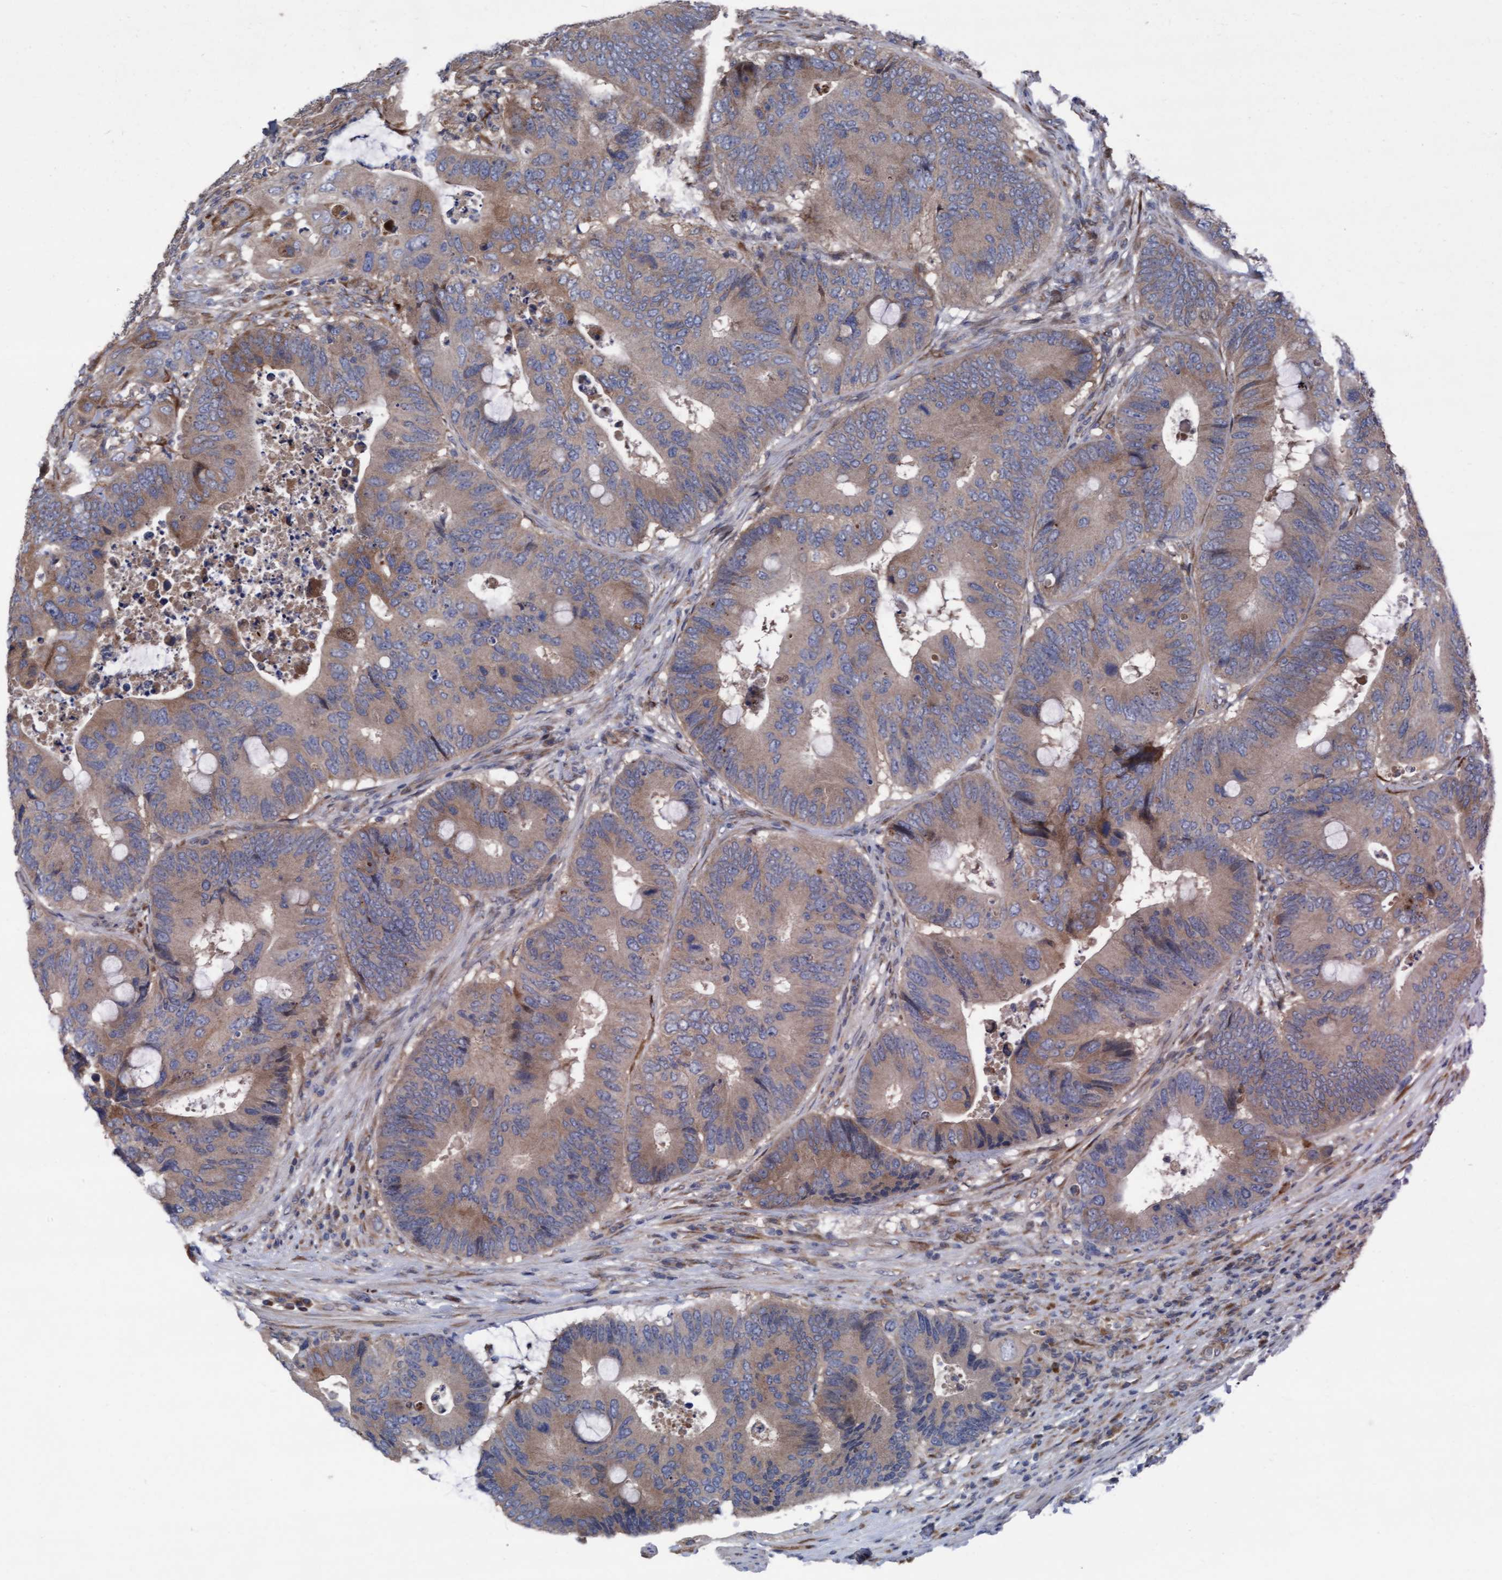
{"staining": {"intensity": "weak", "quantity": ">75%", "location": "cytoplasmic/membranous"}, "tissue": "colorectal cancer", "cell_type": "Tumor cells", "image_type": "cancer", "snomed": [{"axis": "morphology", "description": "Adenocarcinoma, NOS"}, {"axis": "topography", "description": "Colon"}], "caption": "Adenocarcinoma (colorectal) stained for a protein exhibits weak cytoplasmic/membranous positivity in tumor cells. (IHC, brightfield microscopy, high magnification).", "gene": "KLHL26", "patient": {"sex": "male", "age": 71}}